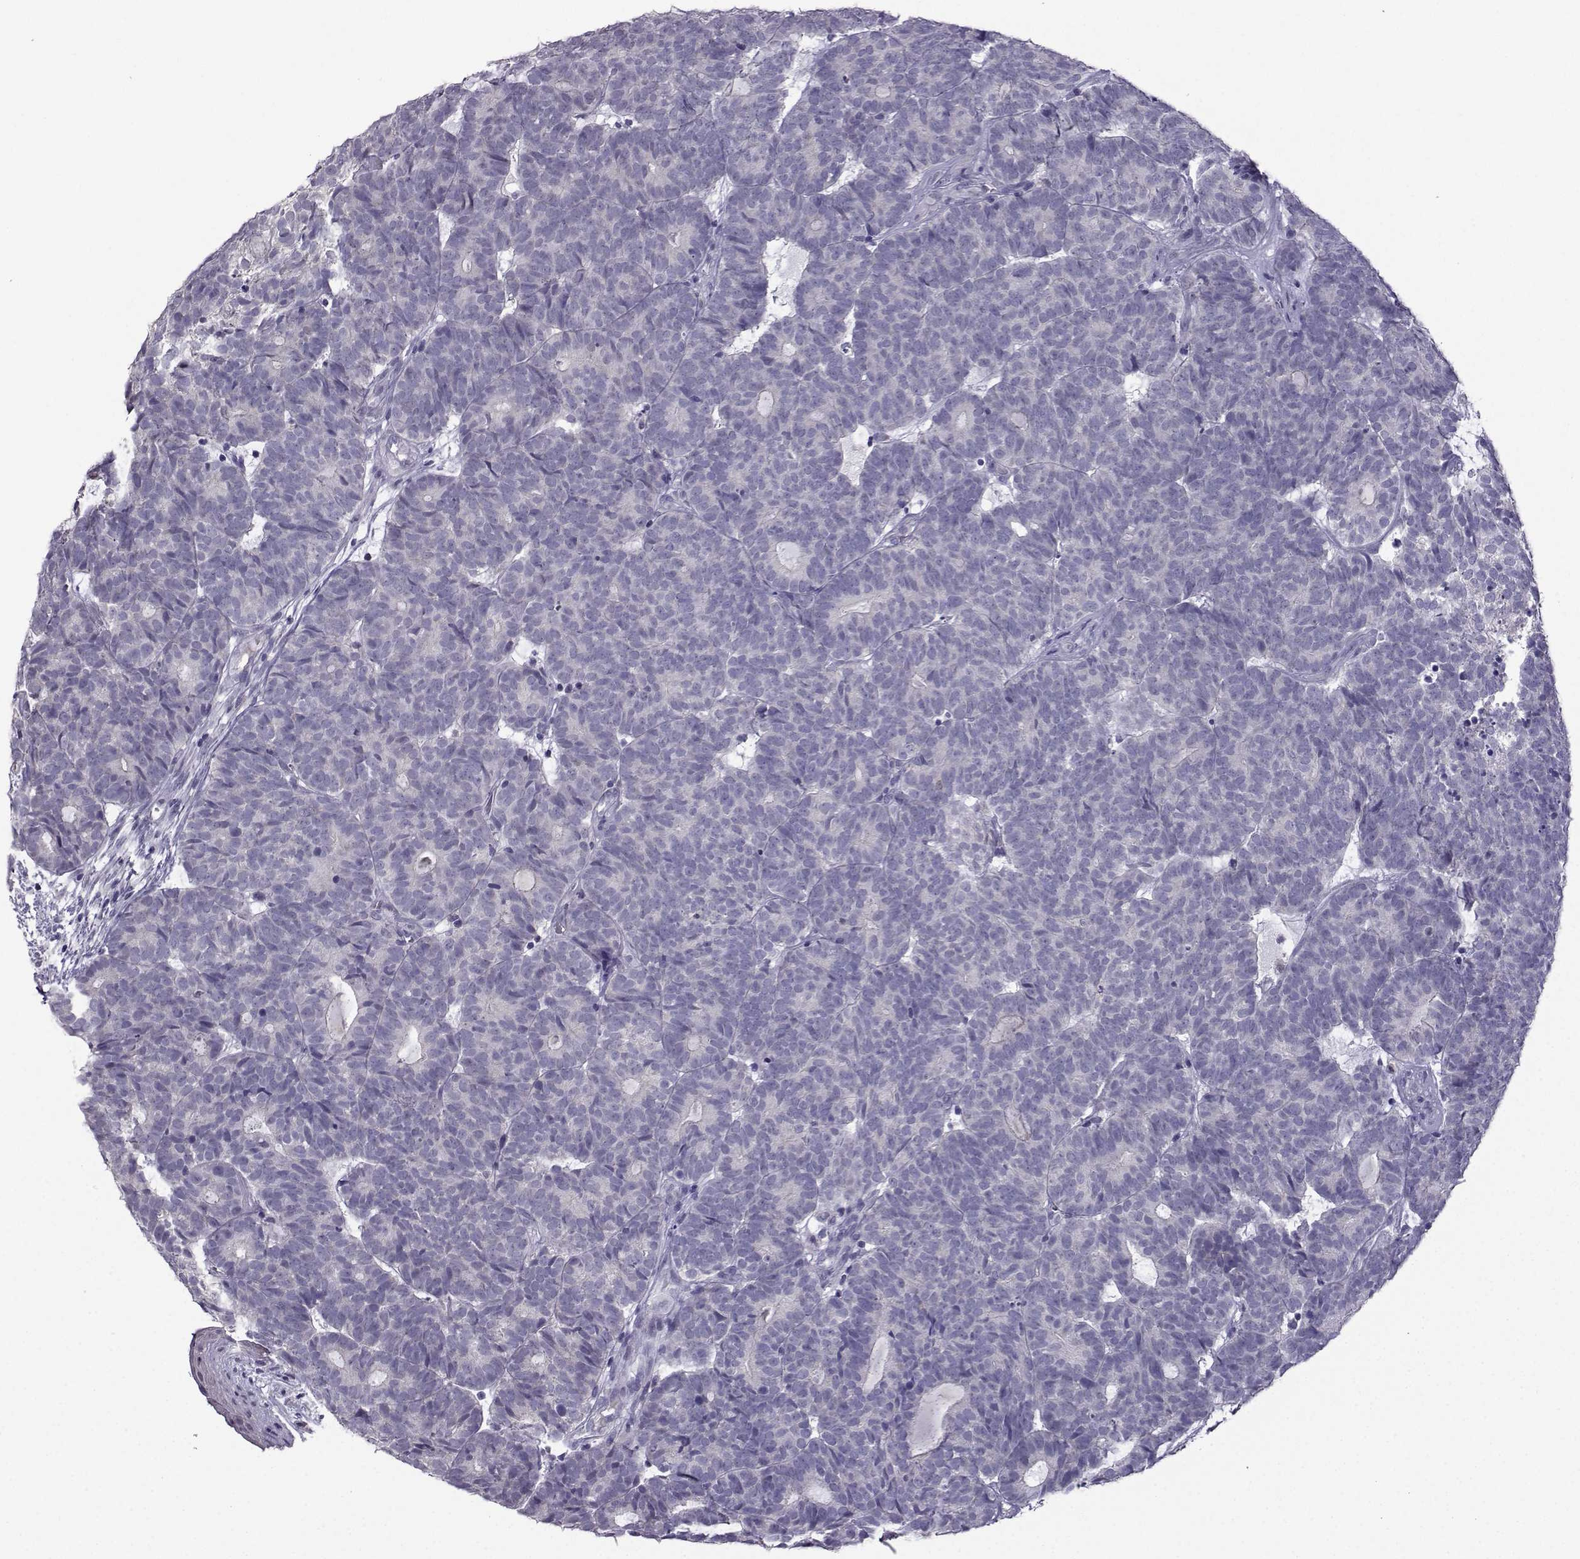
{"staining": {"intensity": "negative", "quantity": "none", "location": "none"}, "tissue": "head and neck cancer", "cell_type": "Tumor cells", "image_type": "cancer", "snomed": [{"axis": "morphology", "description": "Adenocarcinoma, NOS"}, {"axis": "topography", "description": "Head-Neck"}], "caption": "Tumor cells show no significant positivity in adenocarcinoma (head and neck).", "gene": "CRYBB1", "patient": {"sex": "female", "age": 81}}